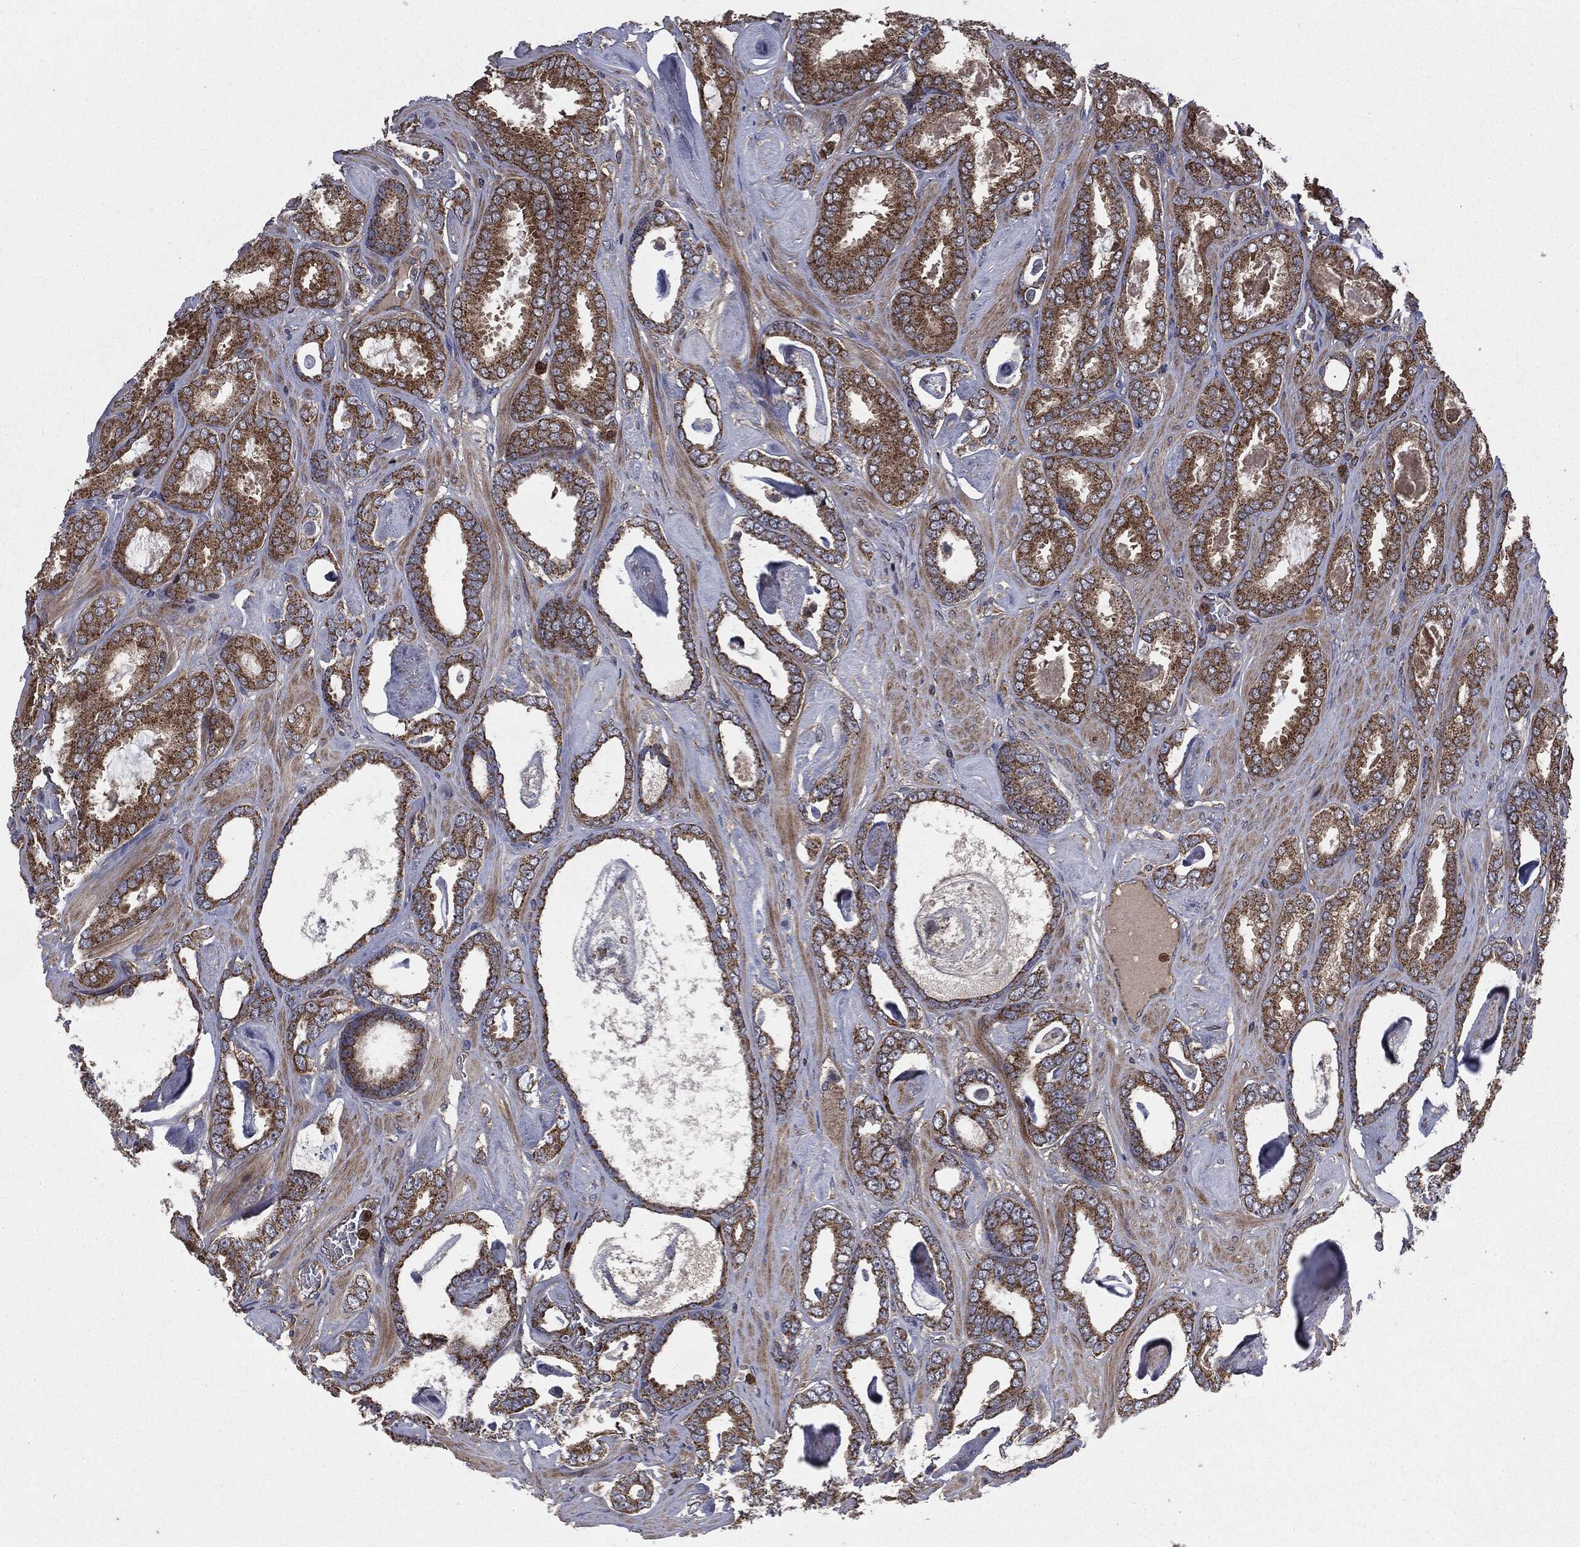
{"staining": {"intensity": "strong", "quantity": ">75%", "location": "cytoplasmic/membranous"}, "tissue": "prostate cancer", "cell_type": "Tumor cells", "image_type": "cancer", "snomed": [{"axis": "morphology", "description": "Adenocarcinoma, High grade"}, {"axis": "topography", "description": "Prostate"}], "caption": "Protein expression analysis of human prostate high-grade adenocarcinoma reveals strong cytoplasmic/membranous staining in approximately >75% of tumor cells.", "gene": "MAPK6", "patient": {"sex": "male", "age": 63}}